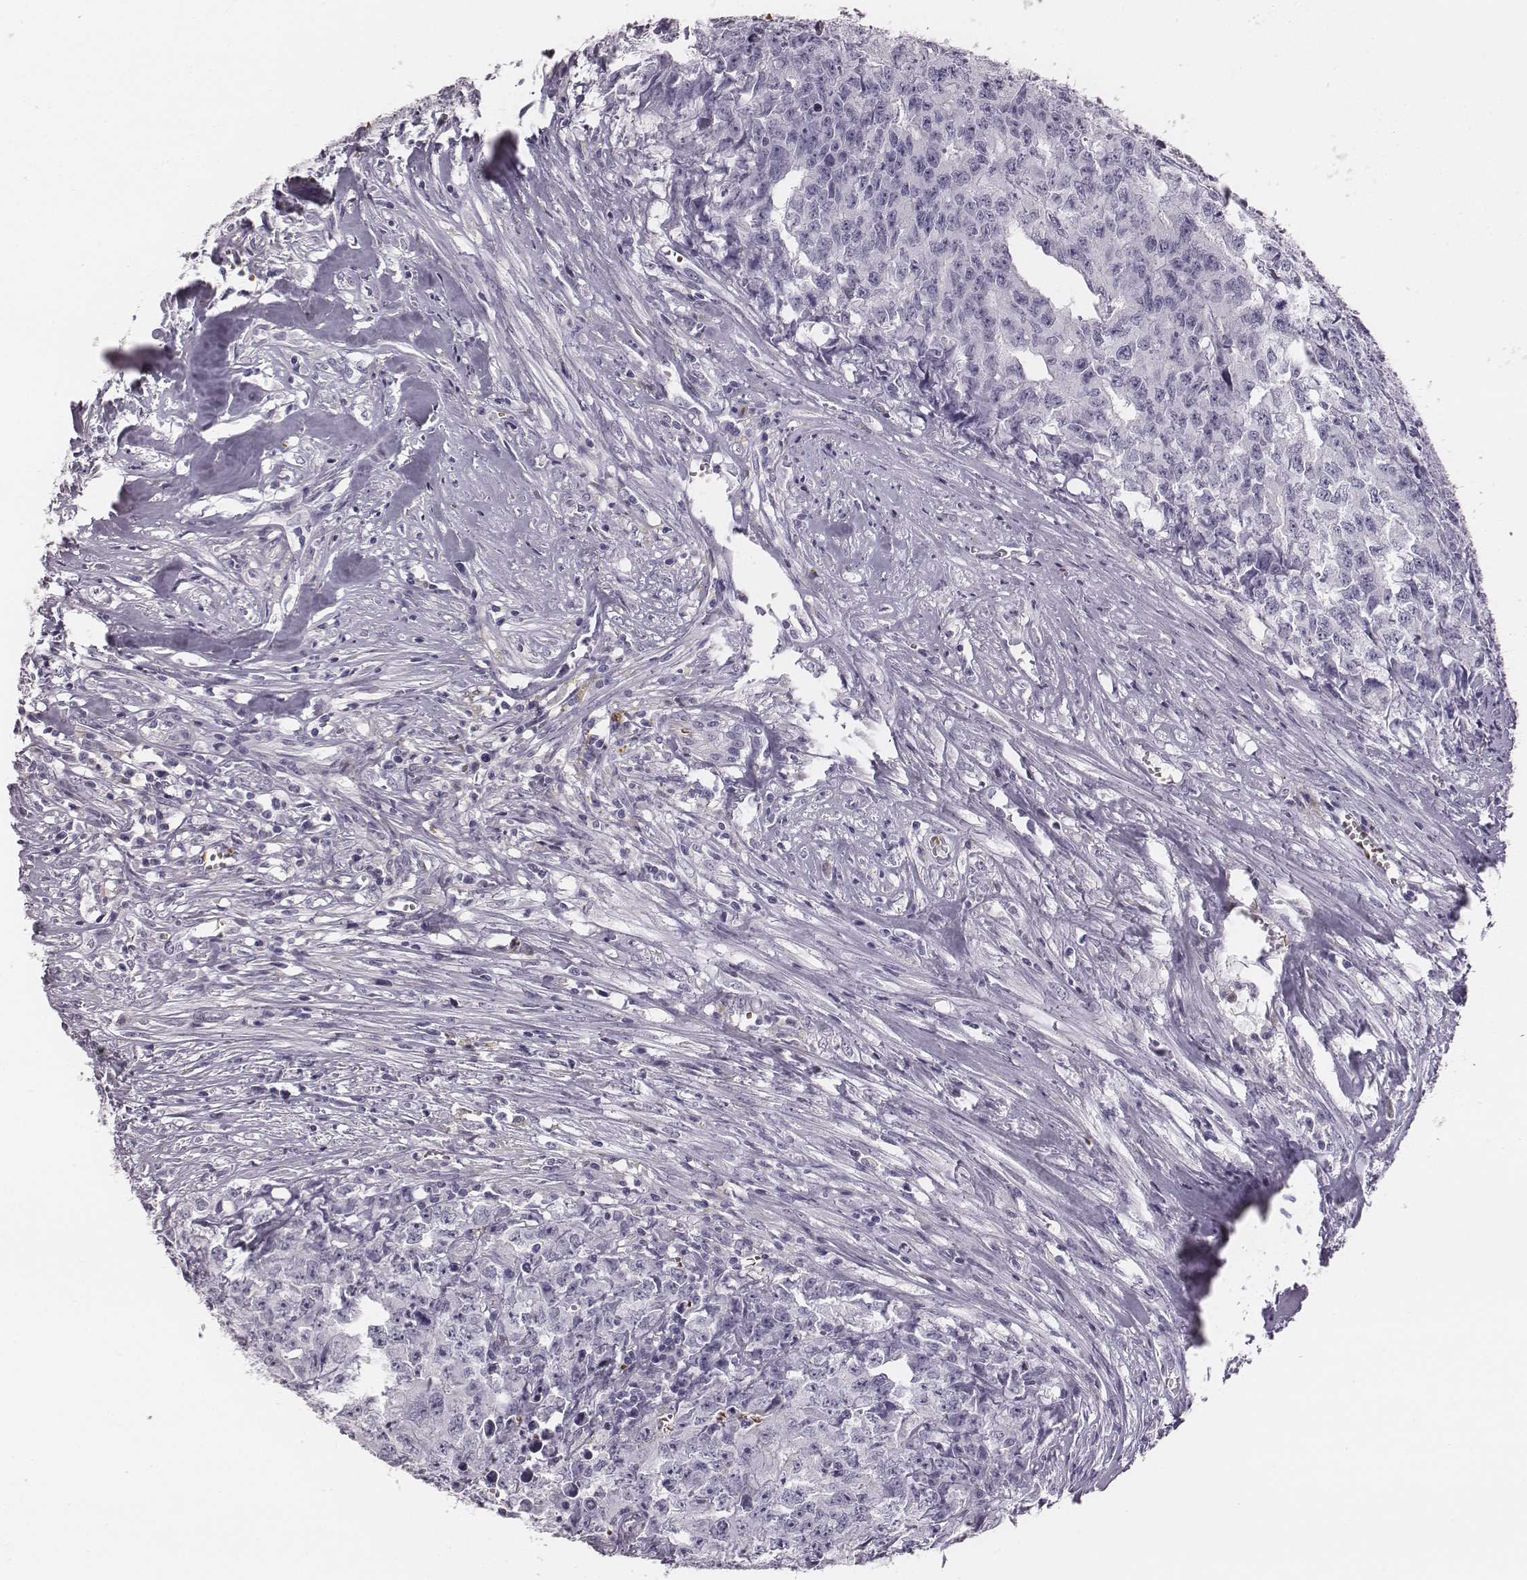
{"staining": {"intensity": "negative", "quantity": "none", "location": "none"}, "tissue": "testis cancer", "cell_type": "Tumor cells", "image_type": "cancer", "snomed": [{"axis": "morphology", "description": "Carcinoma, Embryonal, NOS"}, {"axis": "morphology", "description": "Teratoma, malignant, NOS"}, {"axis": "topography", "description": "Testis"}], "caption": "High power microscopy photomicrograph of an IHC photomicrograph of testis cancer (teratoma (malignant)), revealing no significant expression in tumor cells. (DAB (3,3'-diaminobenzidine) IHC with hematoxylin counter stain).", "gene": "HBZ", "patient": {"sex": "male", "age": 24}}